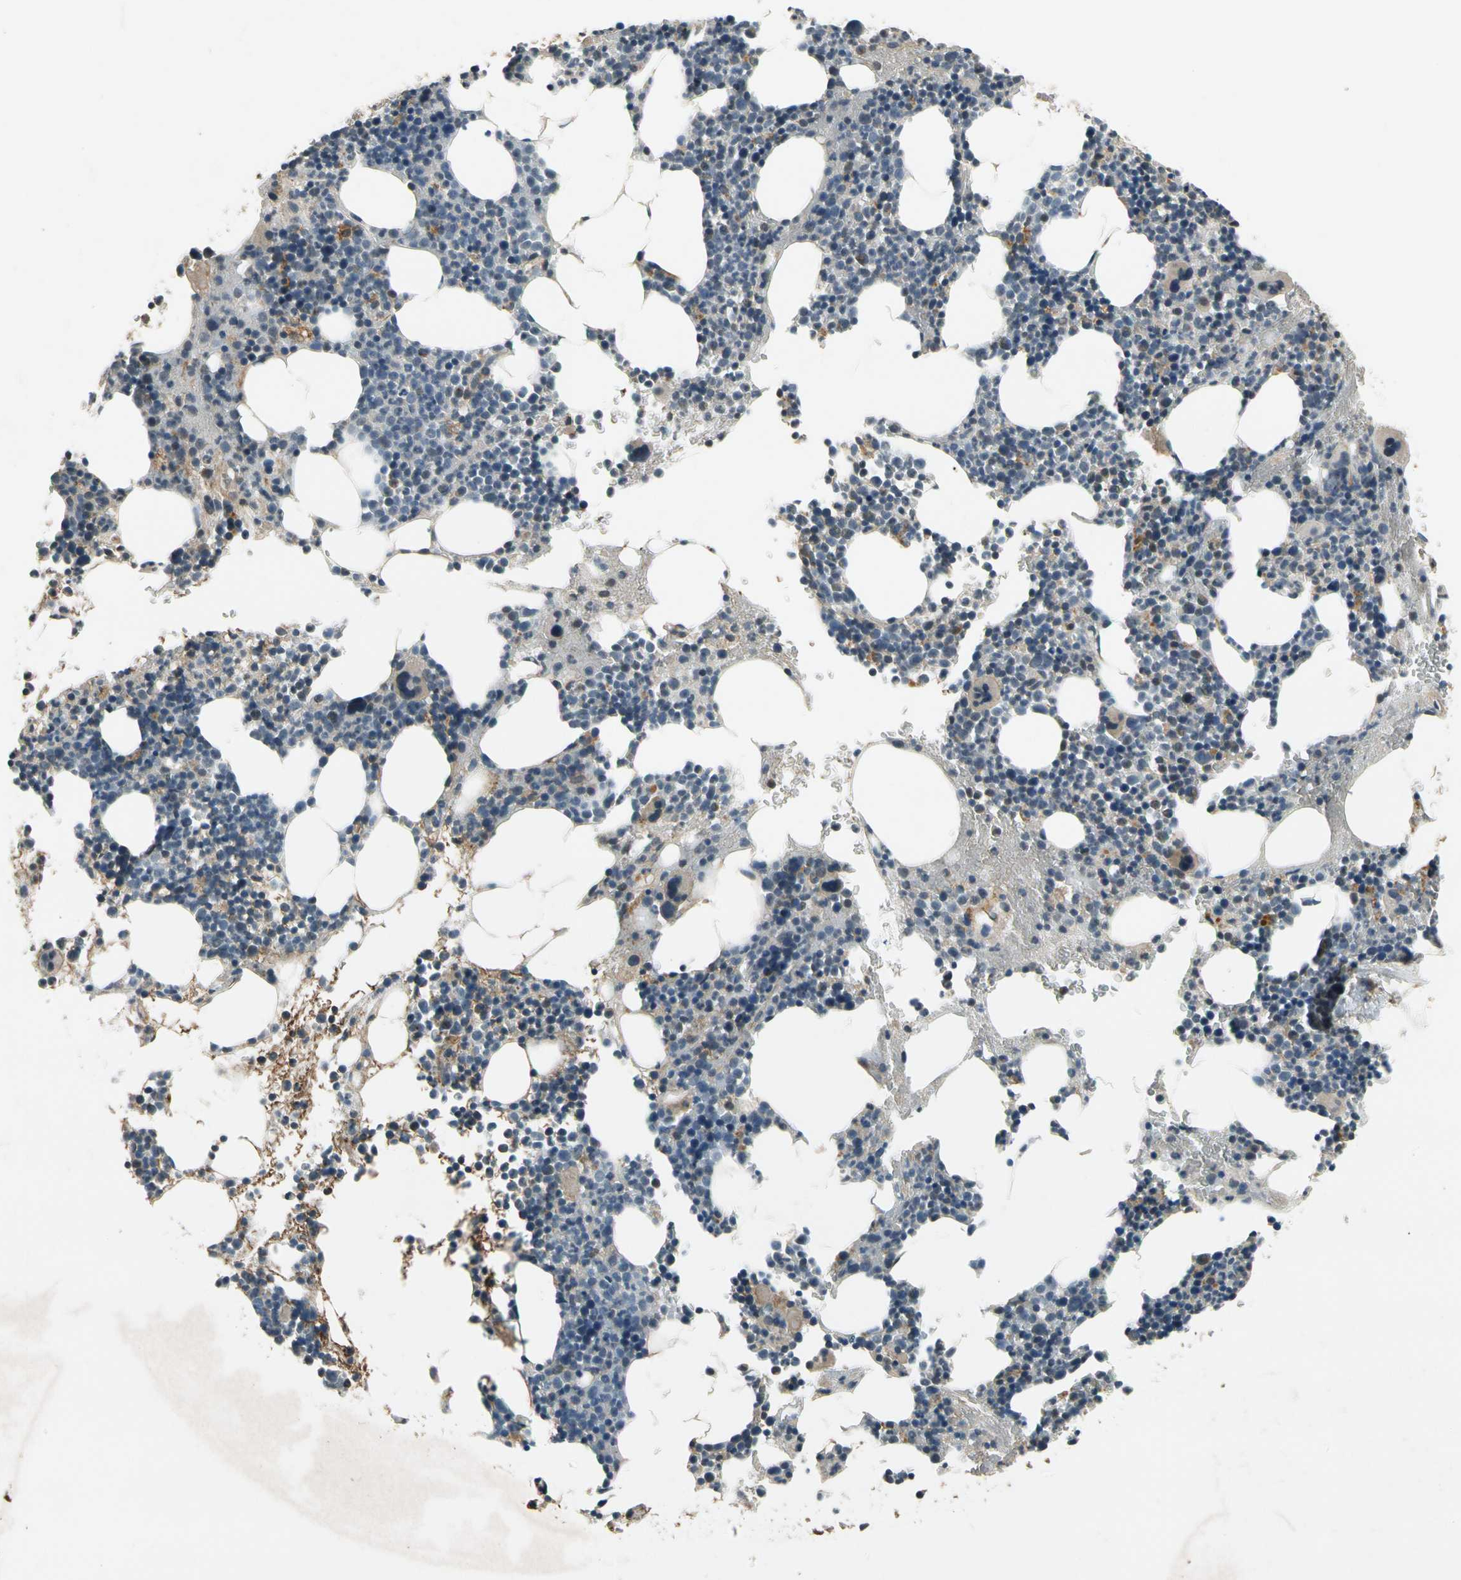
{"staining": {"intensity": "moderate", "quantity": "<25%", "location": "cytoplasmic/membranous"}, "tissue": "bone marrow", "cell_type": "Hematopoietic cells", "image_type": "normal", "snomed": [{"axis": "morphology", "description": "Normal tissue, NOS"}, {"axis": "topography", "description": "Bone marrow"}], "caption": "DAB (3,3'-diaminobenzidine) immunohistochemical staining of benign bone marrow shows moderate cytoplasmic/membranous protein staining in approximately <25% of hematopoietic cells.", "gene": "MST1R", "patient": {"sex": "male", "age": 82}}